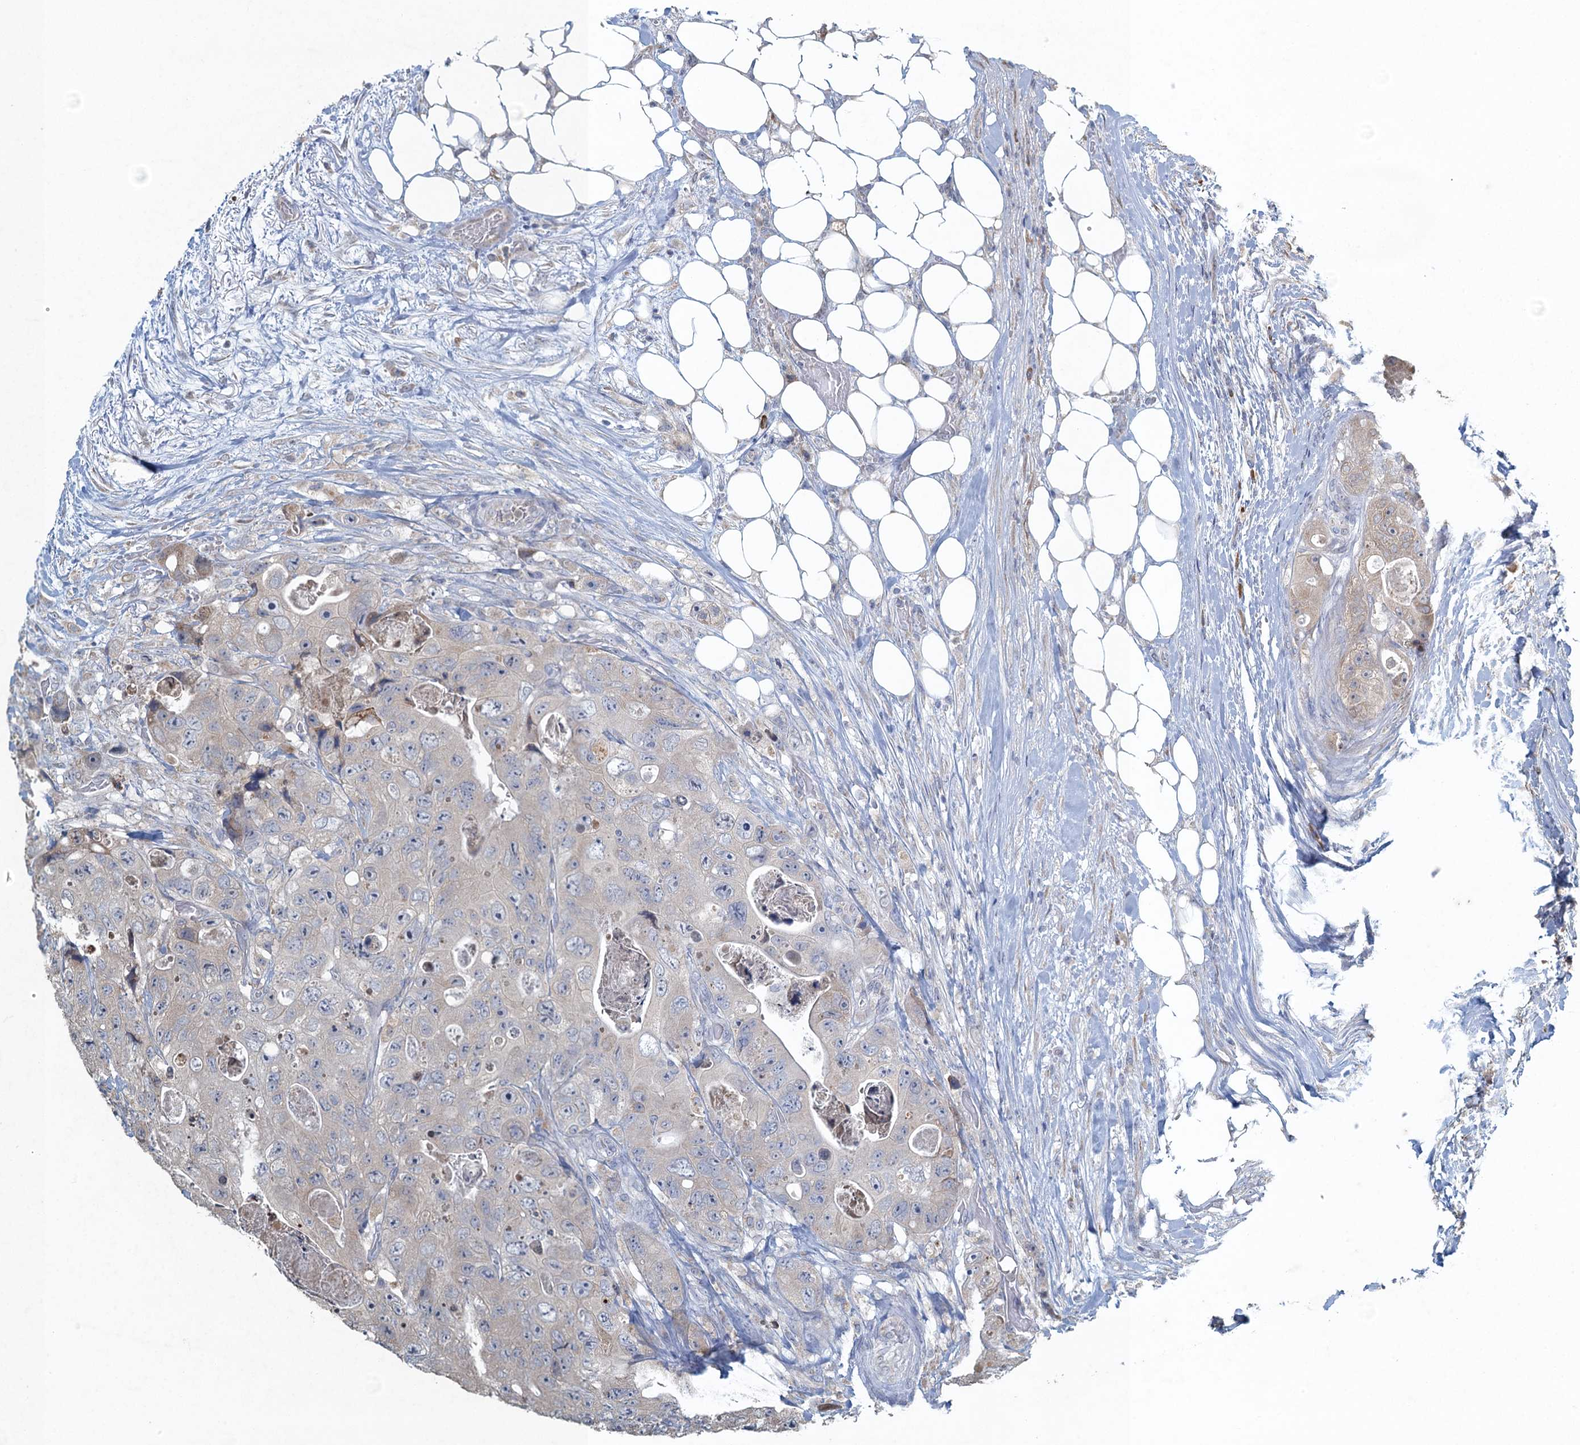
{"staining": {"intensity": "negative", "quantity": "none", "location": "none"}, "tissue": "colorectal cancer", "cell_type": "Tumor cells", "image_type": "cancer", "snomed": [{"axis": "morphology", "description": "Adenocarcinoma, NOS"}, {"axis": "topography", "description": "Colon"}], "caption": "Immunohistochemistry (IHC) photomicrograph of human adenocarcinoma (colorectal) stained for a protein (brown), which demonstrates no expression in tumor cells.", "gene": "TEX35", "patient": {"sex": "female", "age": 46}}